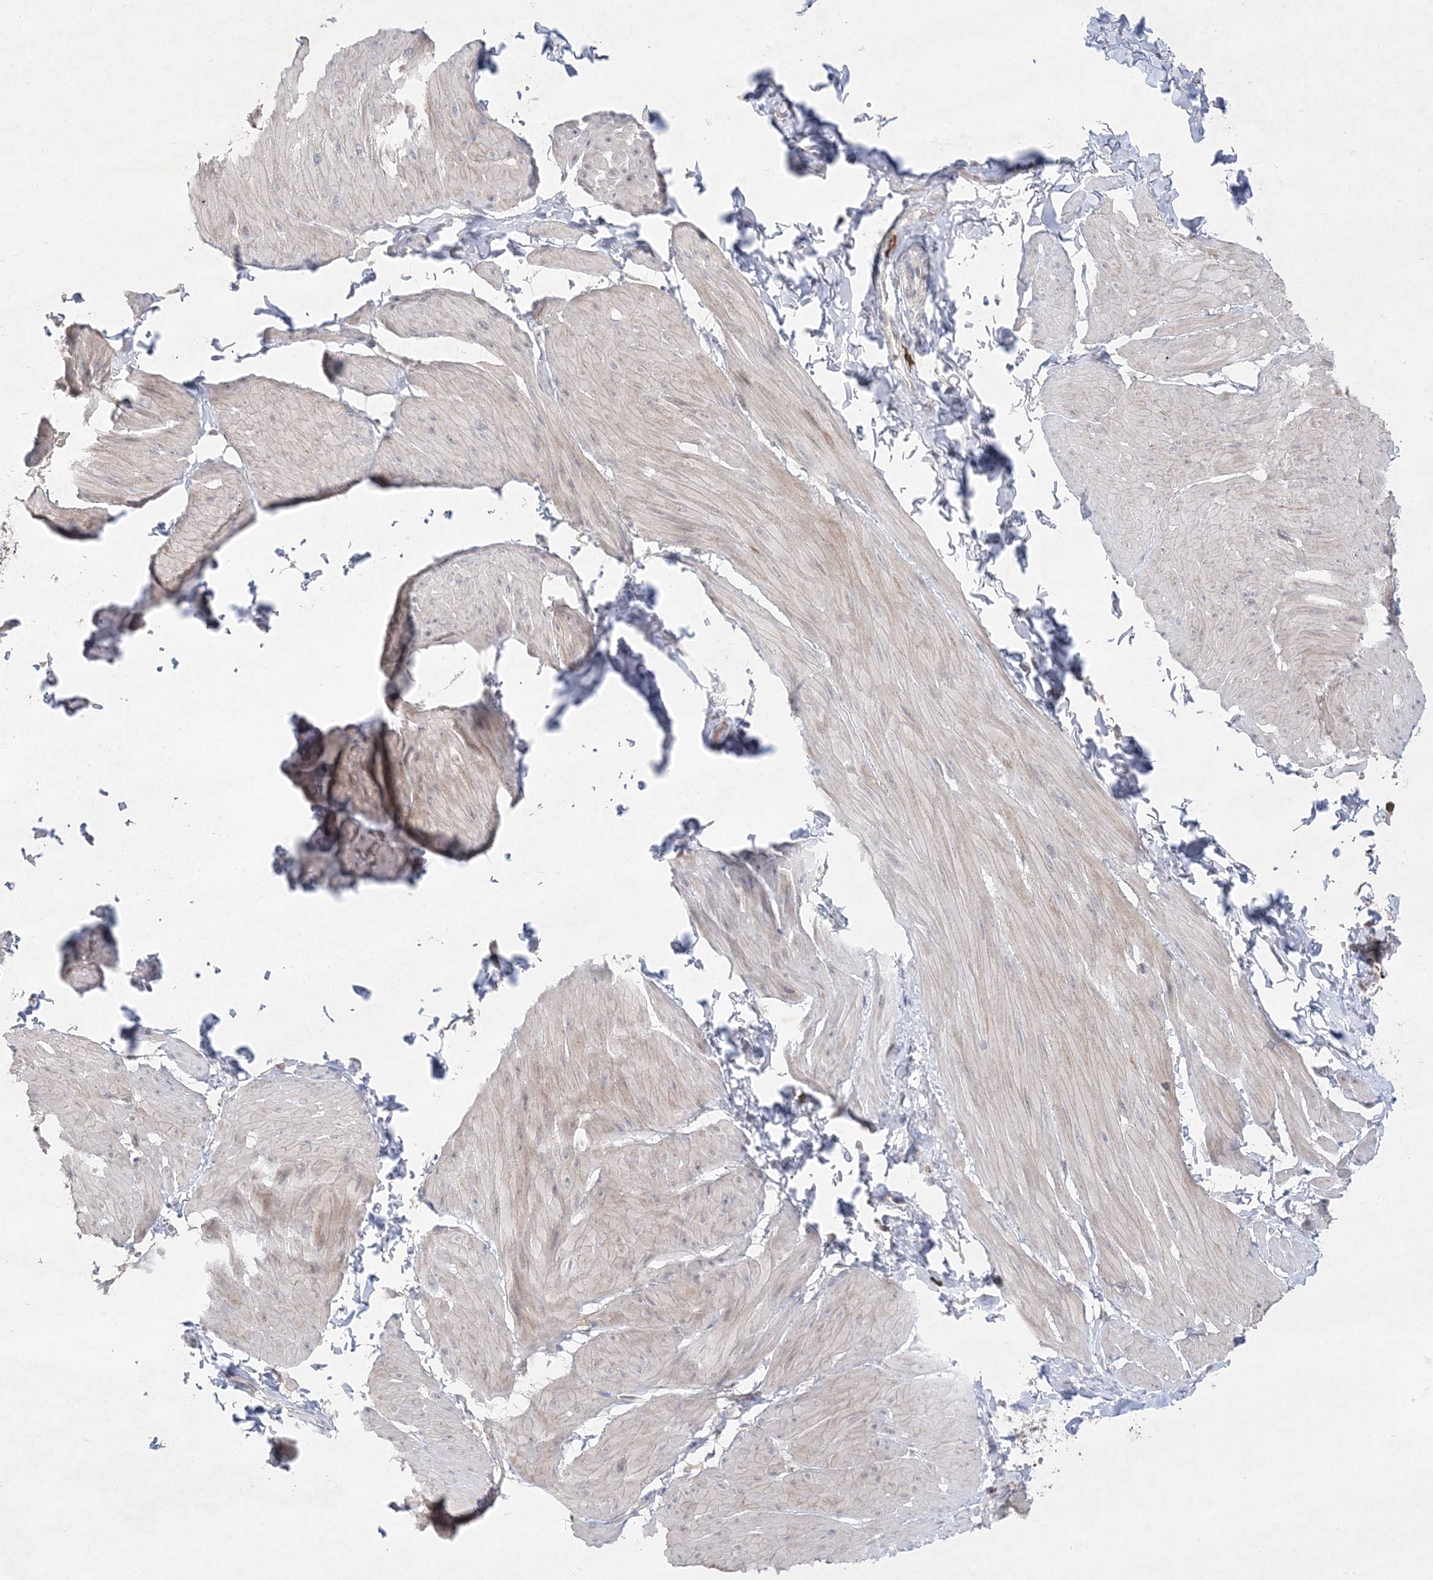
{"staining": {"intensity": "weak", "quantity": "25%-75%", "location": "cytoplasmic/membranous"}, "tissue": "smooth muscle", "cell_type": "Smooth muscle cells", "image_type": "normal", "snomed": [{"axis": "morphology", "description": "Urothelial carcinoma, High grade"}, {"axis": "topography", "description": "Urinary bladder"}], "caption": "Smooth muscle stained for a protein reveals weak cytoplasmic/membranous positivity in smooth muscle cells. (Stains: DAB in brown, nuclei in blue, Microscopy: brightfield microscopy at high magnification).", "gene": "CLNK", "patient": {"sex": "male", "age": 46}}